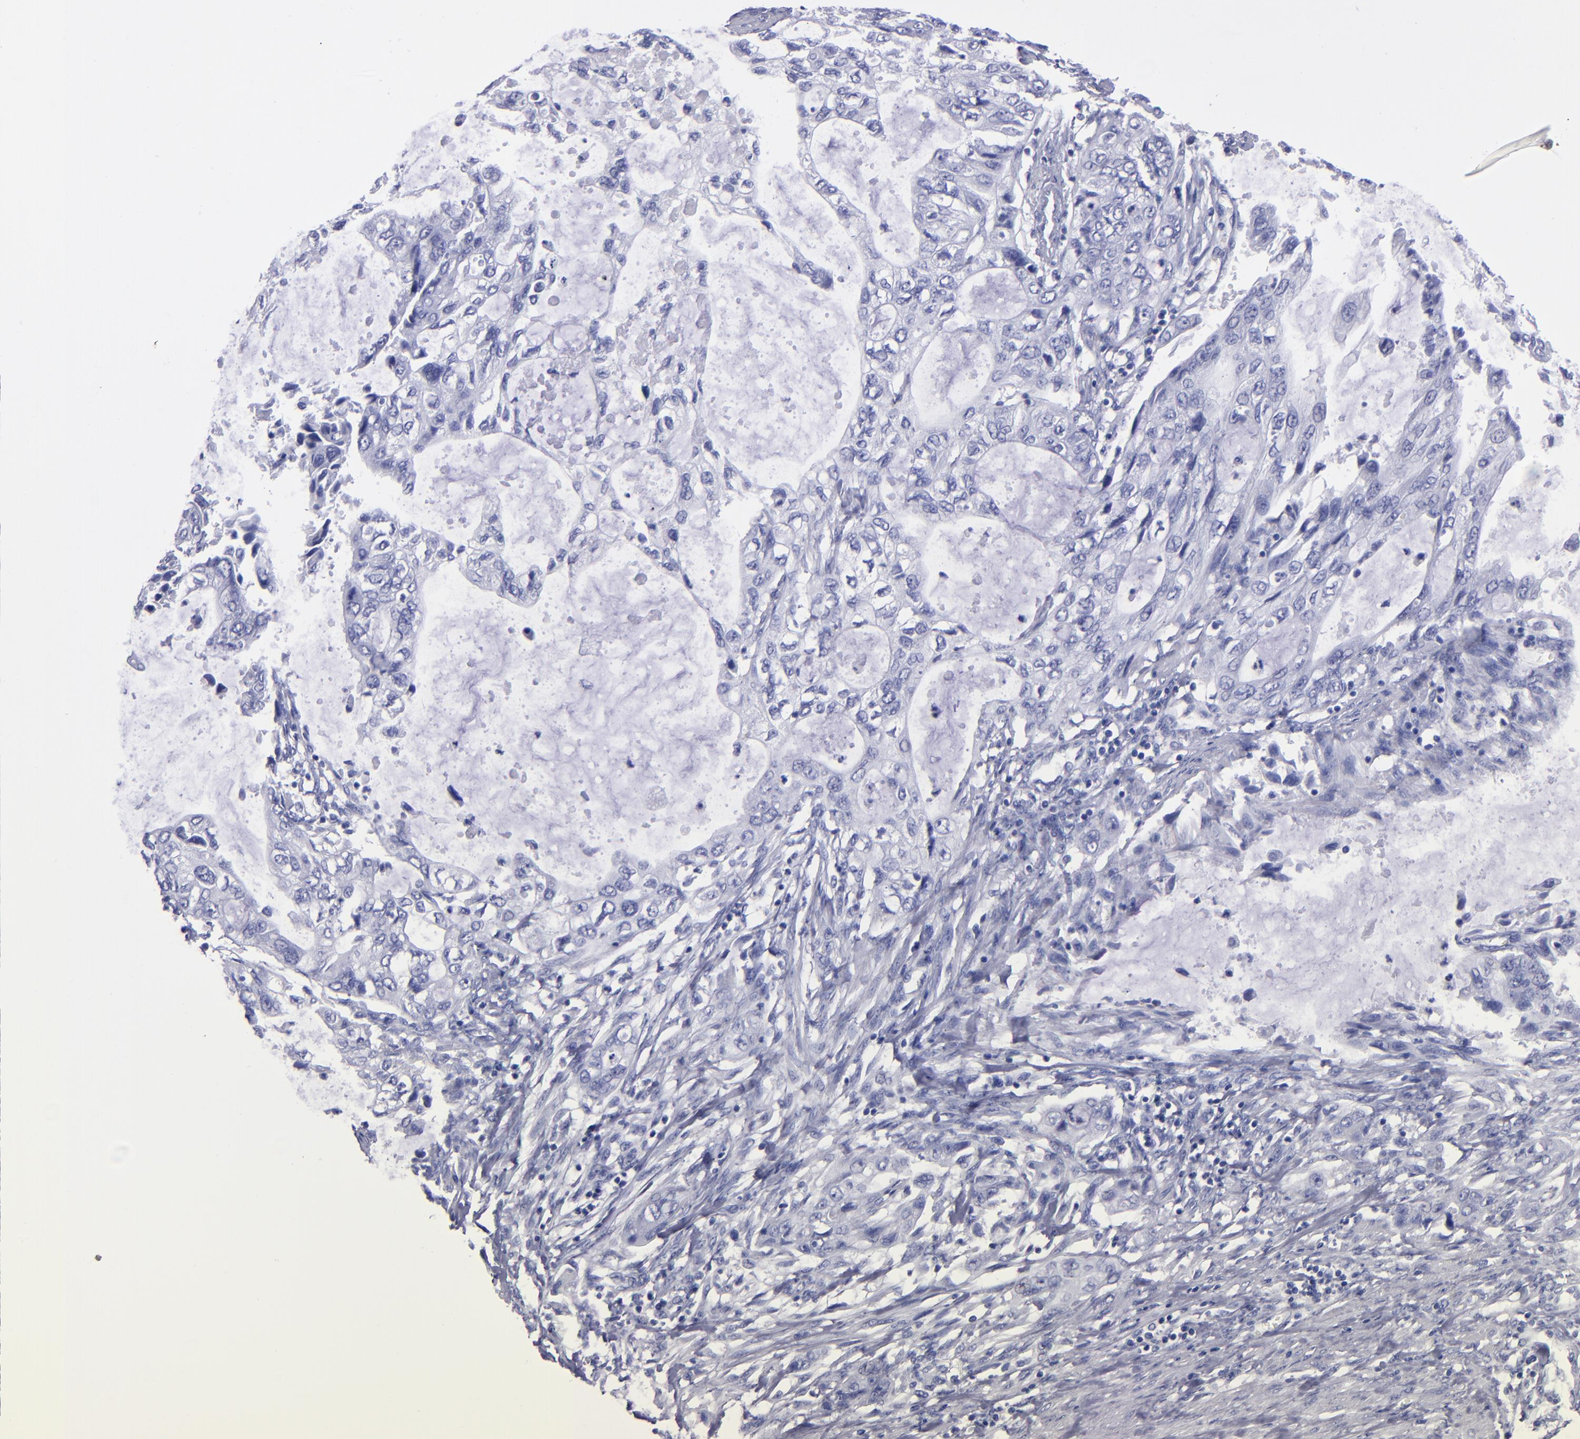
{"staining": {"intensity": "negative", "quantity": "none", "location": "none"}, "tissue": "stomach cancer", "cell_type": "Tumor cells", "image_type": "cancer", "snomed": [{"axis": "morphology", "description": "Adenocarcinoma, NOS"}, {"axis": "topography", "description": "Stomach, upper"}], "caption": "Tumor cells are negative for protein expression in human stomach adenocarcinoma. (DAB (3,3'-diaminobenzidine) immunohistochemistry (IHC), high magnification).", "gene": "CD37", "patient": {"sex": "female", "age": 52}}